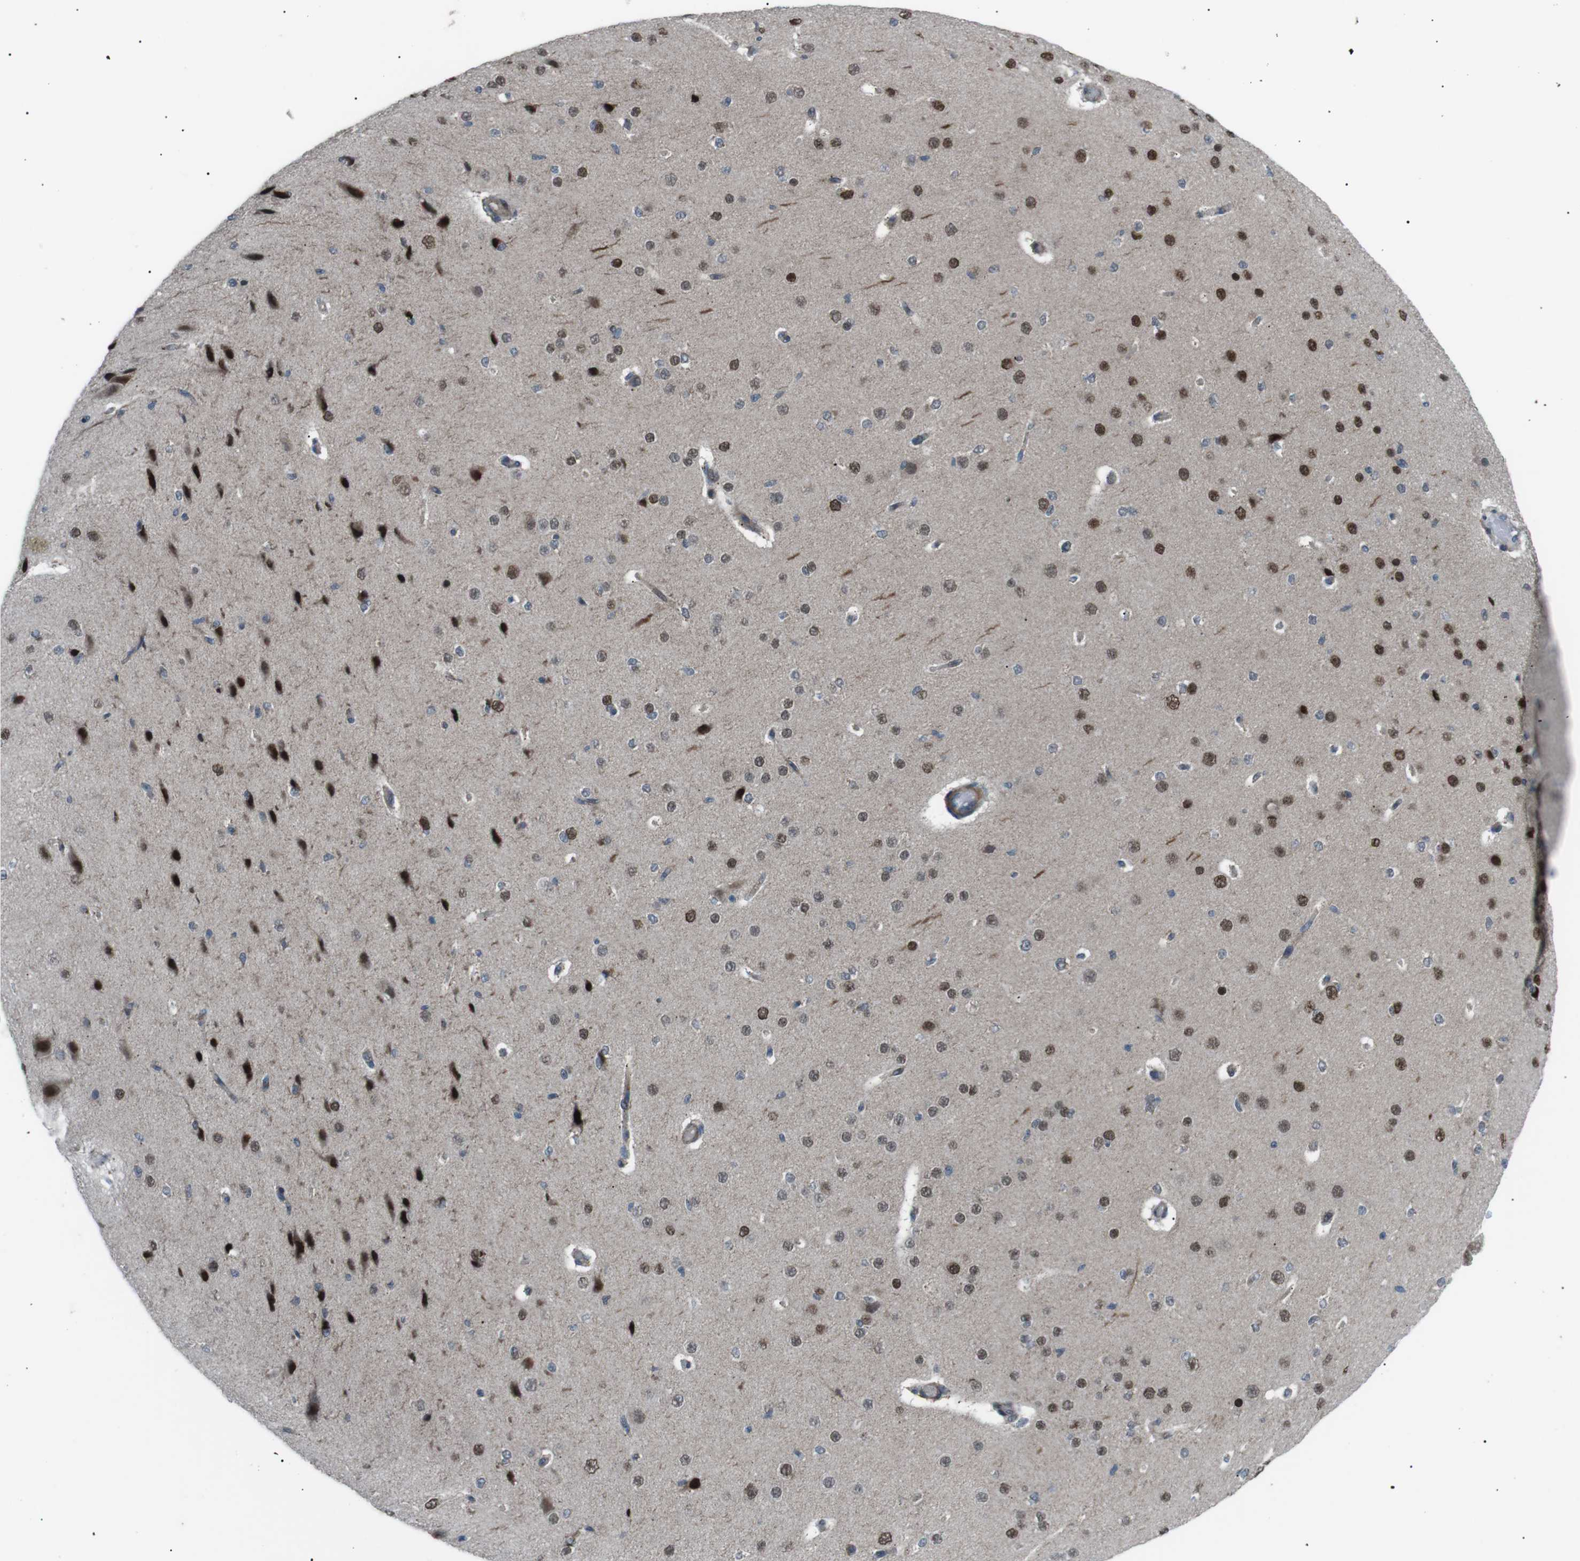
{"staining": {"intensity": "negative", "quantity": "none", "location": "none"}, "tissue": "cerebral cortex", "cell_type": "Endothelial cells", "image_type": "normal", "snomed": [{"axis": "morphology", "description": "Normal tissue, NOS"}, {"axis": "morphology", "description": "Developmental malformation"}, {"axis": "topography", "description": "Cerebral cortex"}], "caption": "High power microscopy image of an immunohistochemistry (IHC) micrograph of benign cerebral cortex, revealing no significant positivity in endothelial cells.", "gene": "ARID5B", "patient": {"sex": "female", "age": 30}}